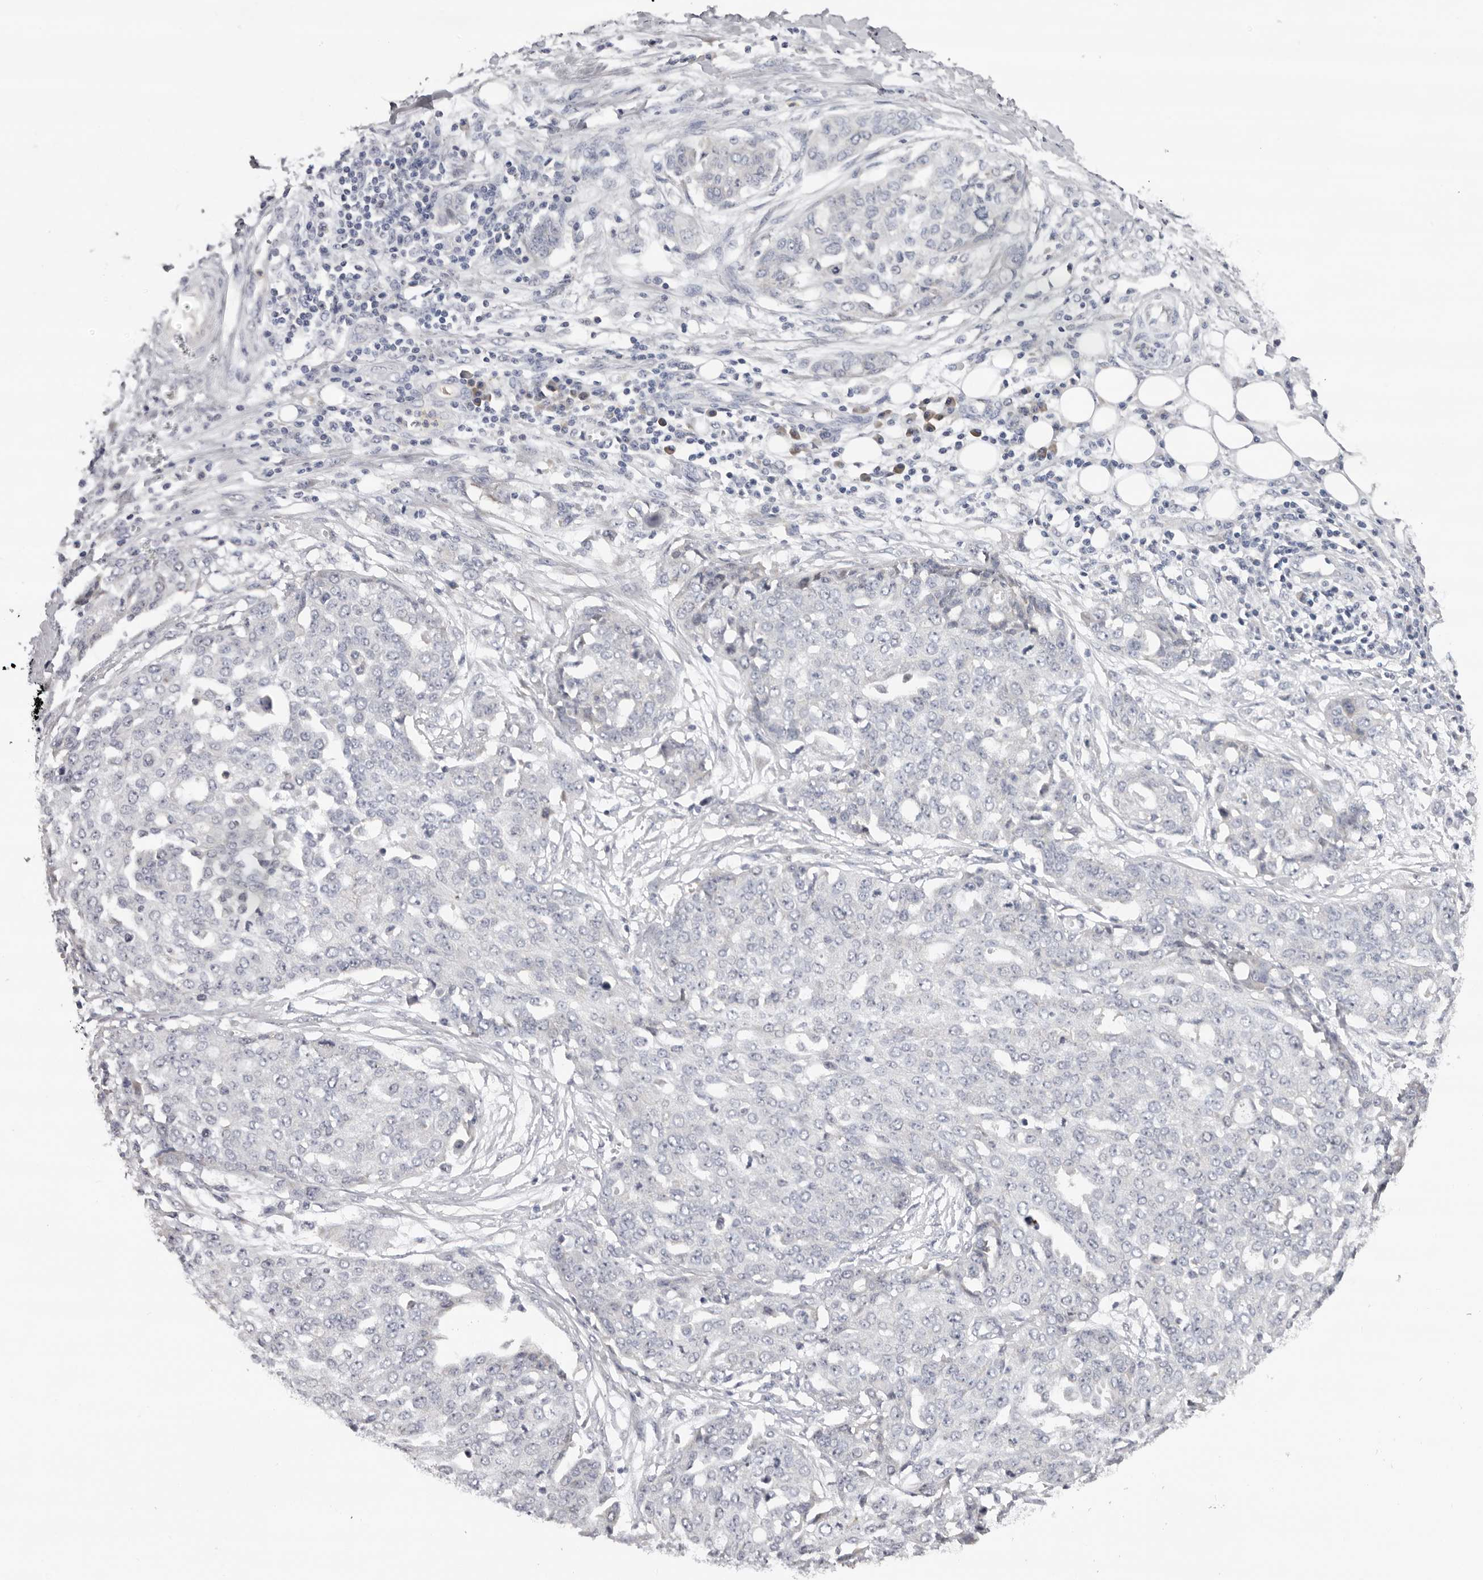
{"staining": {"intensity": "negative", "quantity": "none", "location": "none"}, "tissue": "ovarian cancer", "cell_type": "Tumor cells", "image_type": "cancer", "snomed": [{"axis": "morphology", "description": "Cystadenocarcinoma, serous, NOS"}, {"axis": "topography", "description": "Soft tissue"}, {"axis": "topography", "description": "Ovary"}], "caption": "DAB (3,3'-diaminobenzidine) immunohistochemical staining of ovarian serous cystadenocarcinoma shows no significant positivity in tumor cells.", "gene": "KIF2B", "patient": {"sex": "female", "age": 57}}